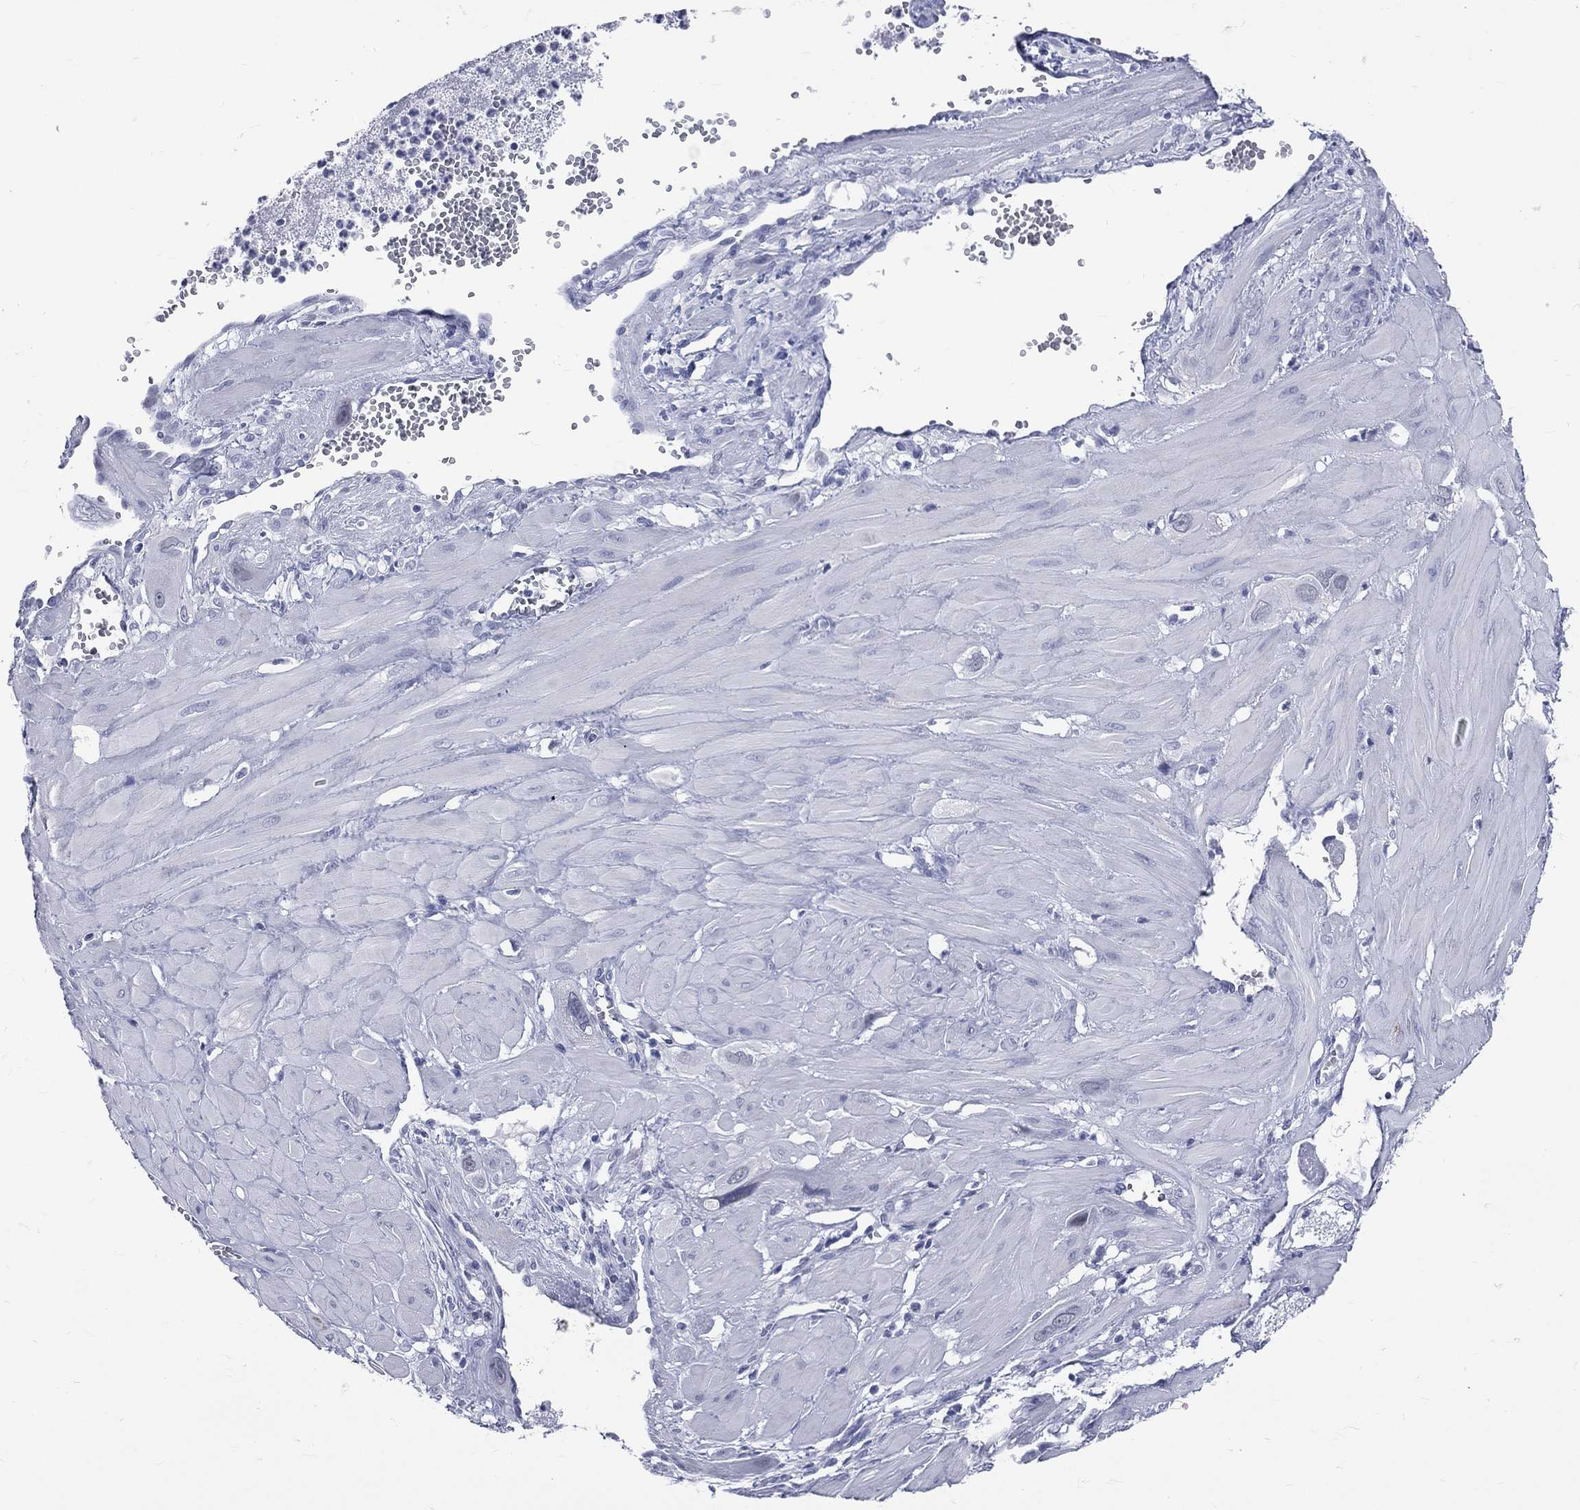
{"staining": {"intensity": "negative", "quantity": "none", "location": "none"}, "tissue": "cervical cancer", "cell_type": "Tumor cells", "image_type": "cancer", "snomed": [{"axis": "morphology", "description": "Squamous cell carcinoma, NOS"}, {"axis": "topography", "description": "Cervix"}], "caption": "This is a image of immunohistochemistry (IHC) staining of cervical cancer (squamous cell carcinoma), which shows no staining in tumor cells. (DAB (3,3'-diaminobenzidine) immunohistochemistry (IHC) with hematoxylin counter stain).", "gene": "MLLT10", "patient": {"sex": "female", "age": 34}}